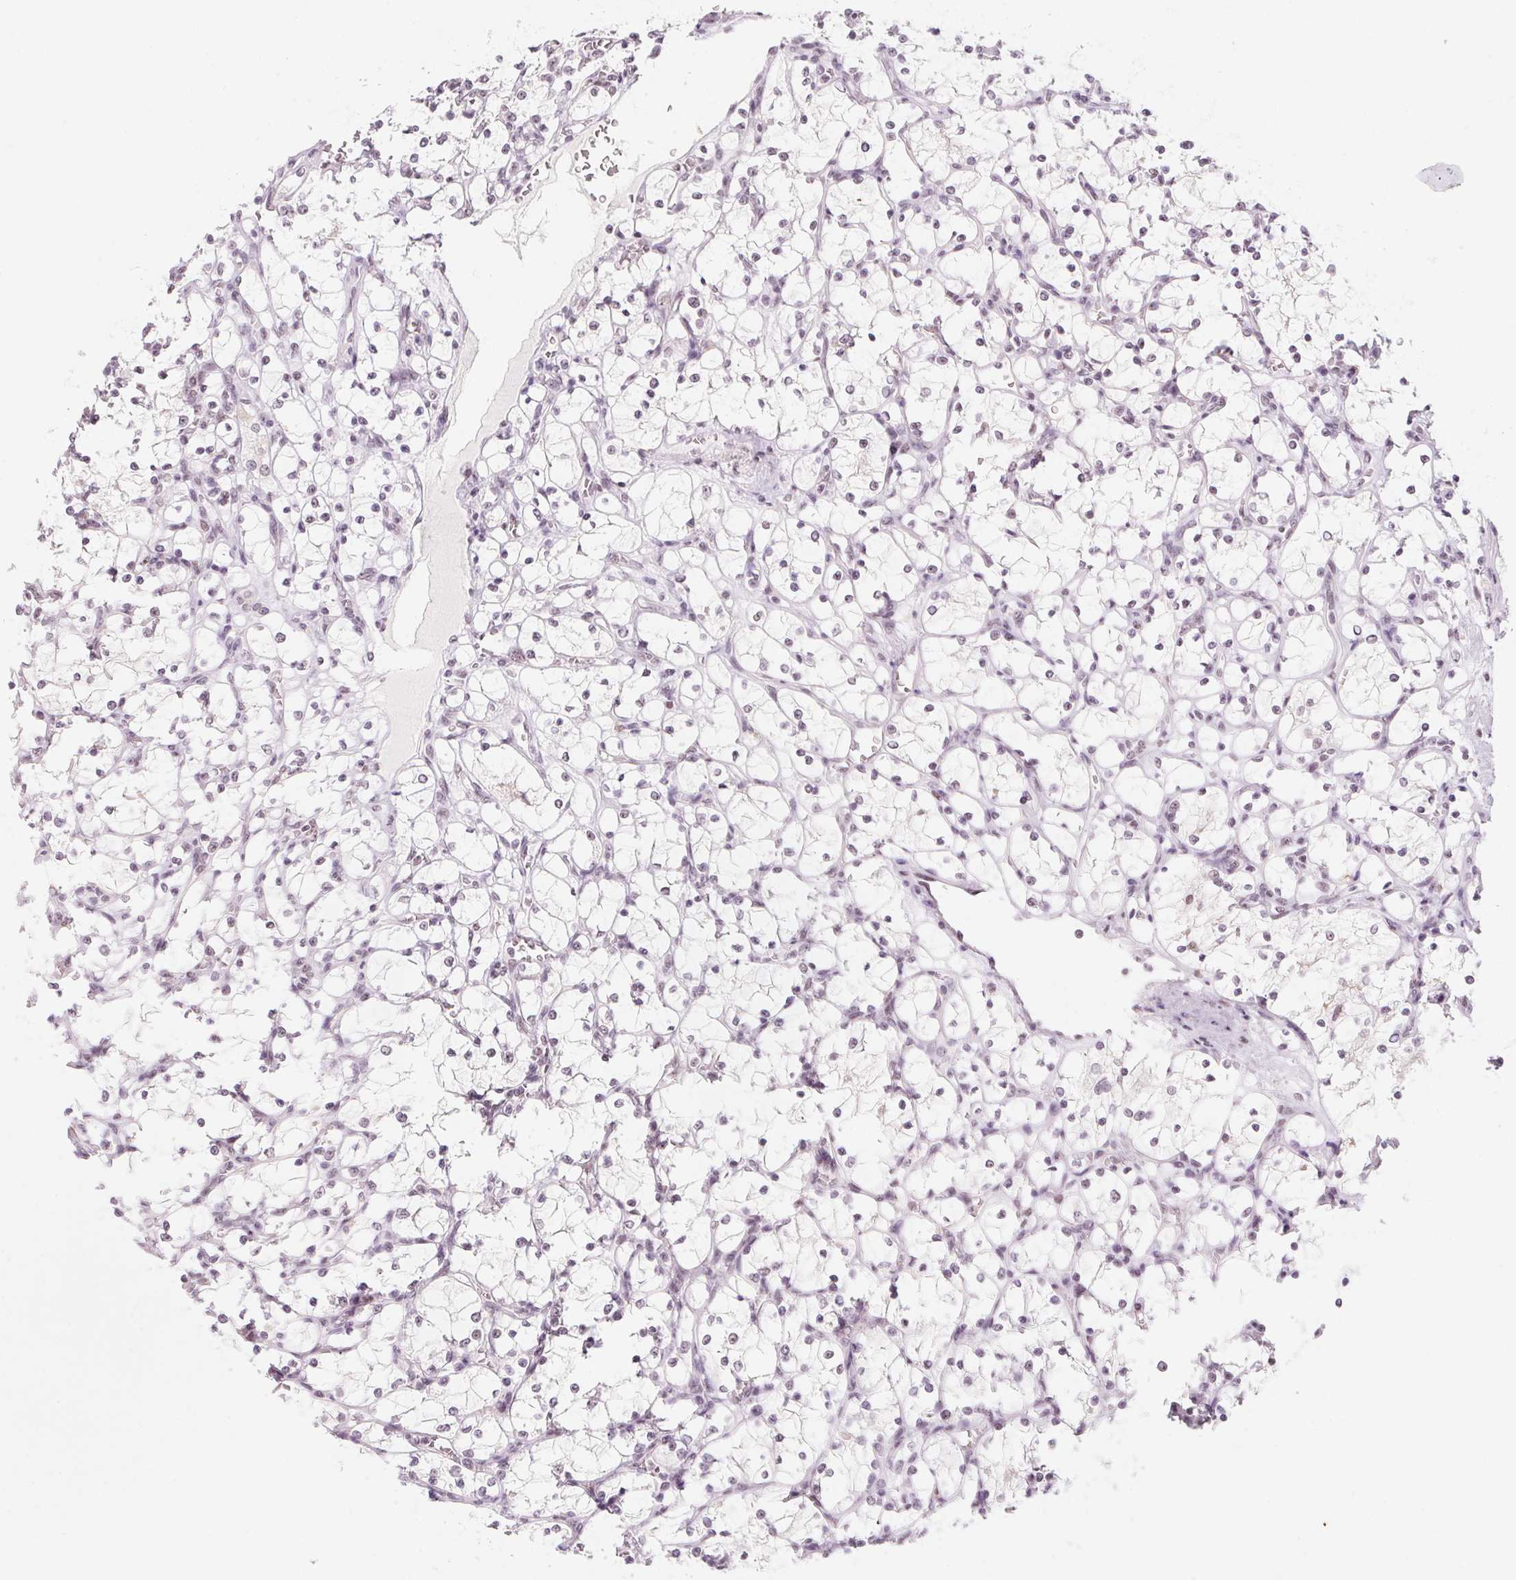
{"staining": {"intensity": "negative", "quantity": "none", "location": "none"}, "tissue": "renal cancer", "cell_type": "Tumor cells", "image_type": "cancer", "snomed": [{"axis": "morphology", "description": "Adenocarcinoma, NOS"}, {"axis": "topography", "description": "Kidney"}], "caption": "The photomicrograph exhibits no staining of tumor cells in renal adenocarcinoma. The staining is performed using DAB brown chromogen with nuclei counter-stained in using hematoxylin.", "gene": "ZIC4", "patient": {"sex": "female", "age": 69}}